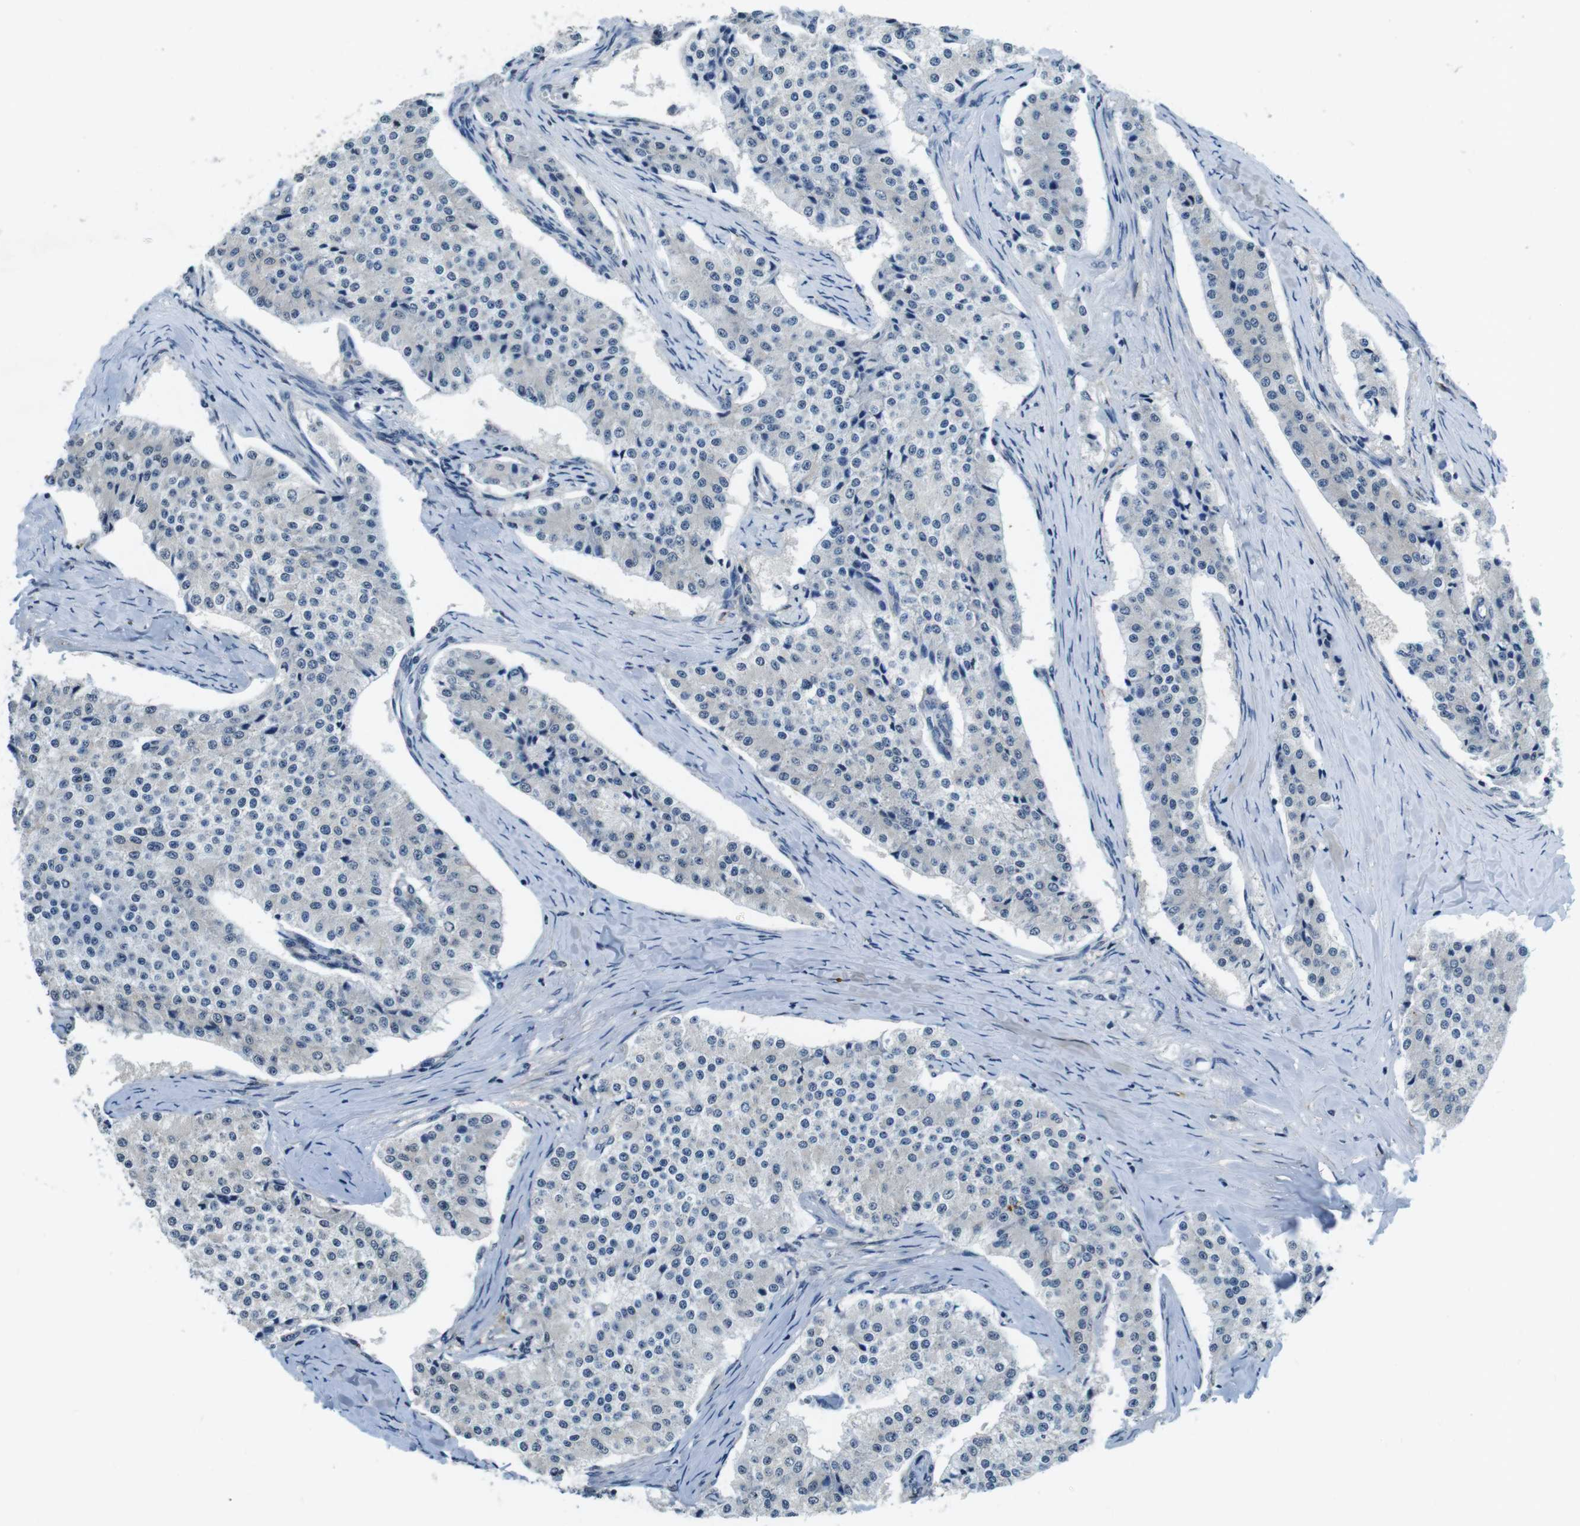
{"staining": {"intensity": "negative", "quantity": "none", "location": "none"}, "tissue": "carcinoid", "cell_type": "Tumor cells", "image_type": "cancer", "snomed": [{"axis": "morphology", "description": "Carcinoid, malignant, NOS"}, {"axis": "topography", "description": "Colon"}], "caption": "High power microscopy micrograph of an immunohistochemistry micrograph of carcinoid, revealing no significant staining in tumor cells.", "gene": "CD163L1", "patient": {"sex": "female", "age": 52}}